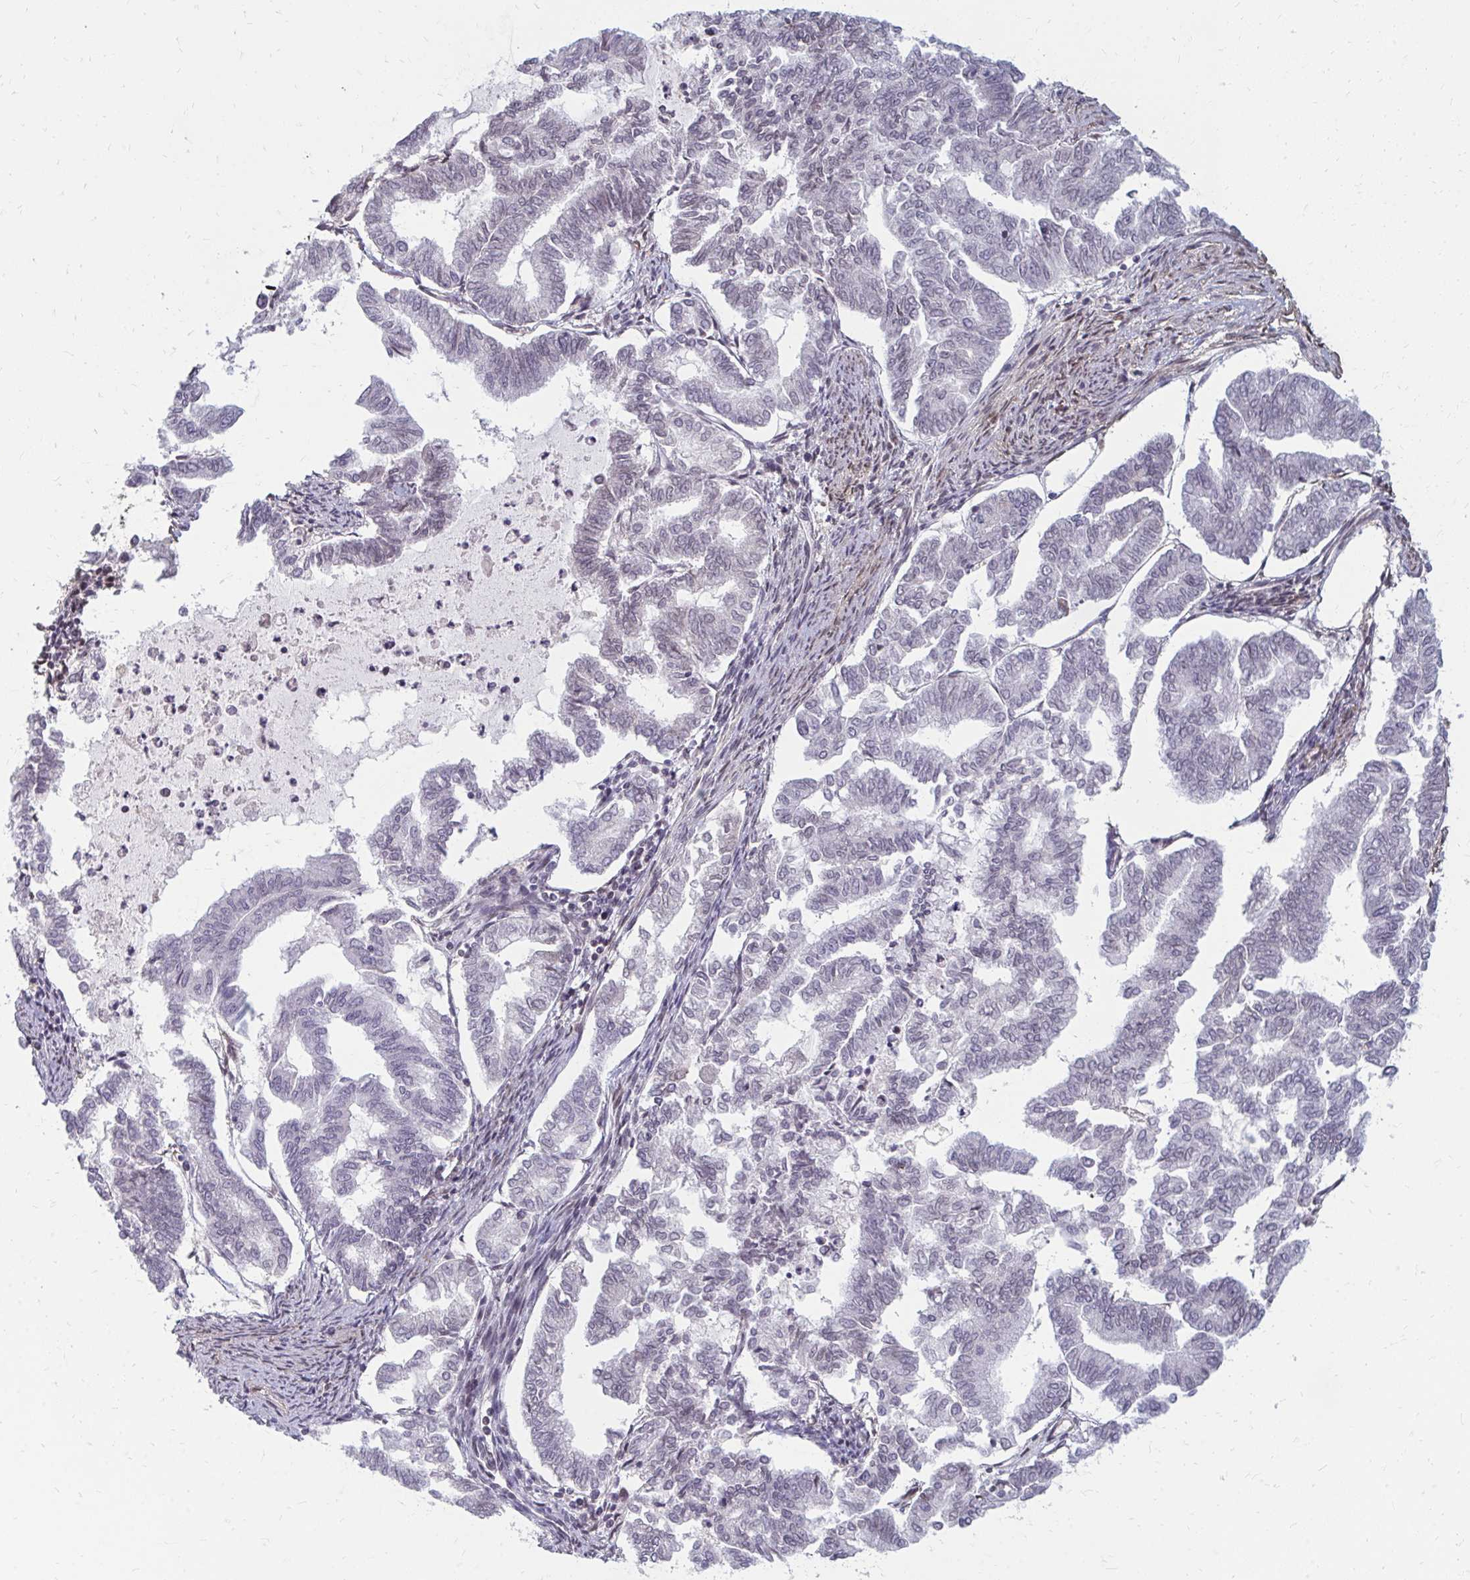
{"staining": {"intensity": "negative", "quantity": "none", "location": "none"}, "tissue": "endometrial cancer", "cell_type": "Tumor cells", "image_type": "cancer", "snomed": [{"axis": "morphology", "description": "Adenocarcinoma, NOS"}, {"axis": "topography", "description": "Endometrium"}], "caption": "Photomicrograph shows no protein positivity in tumor cells of endometrial cancer (adenocarcinoma) tissue. Brightfield microscopy of immunohistochemistry (IHC) stained with DAB (3,3'-diaminobenzidine) (brown) and hematoxylin (blue), captured at high magnification.", "gene": "GPC5", "patient": {"sex": "female", "age": 79}}